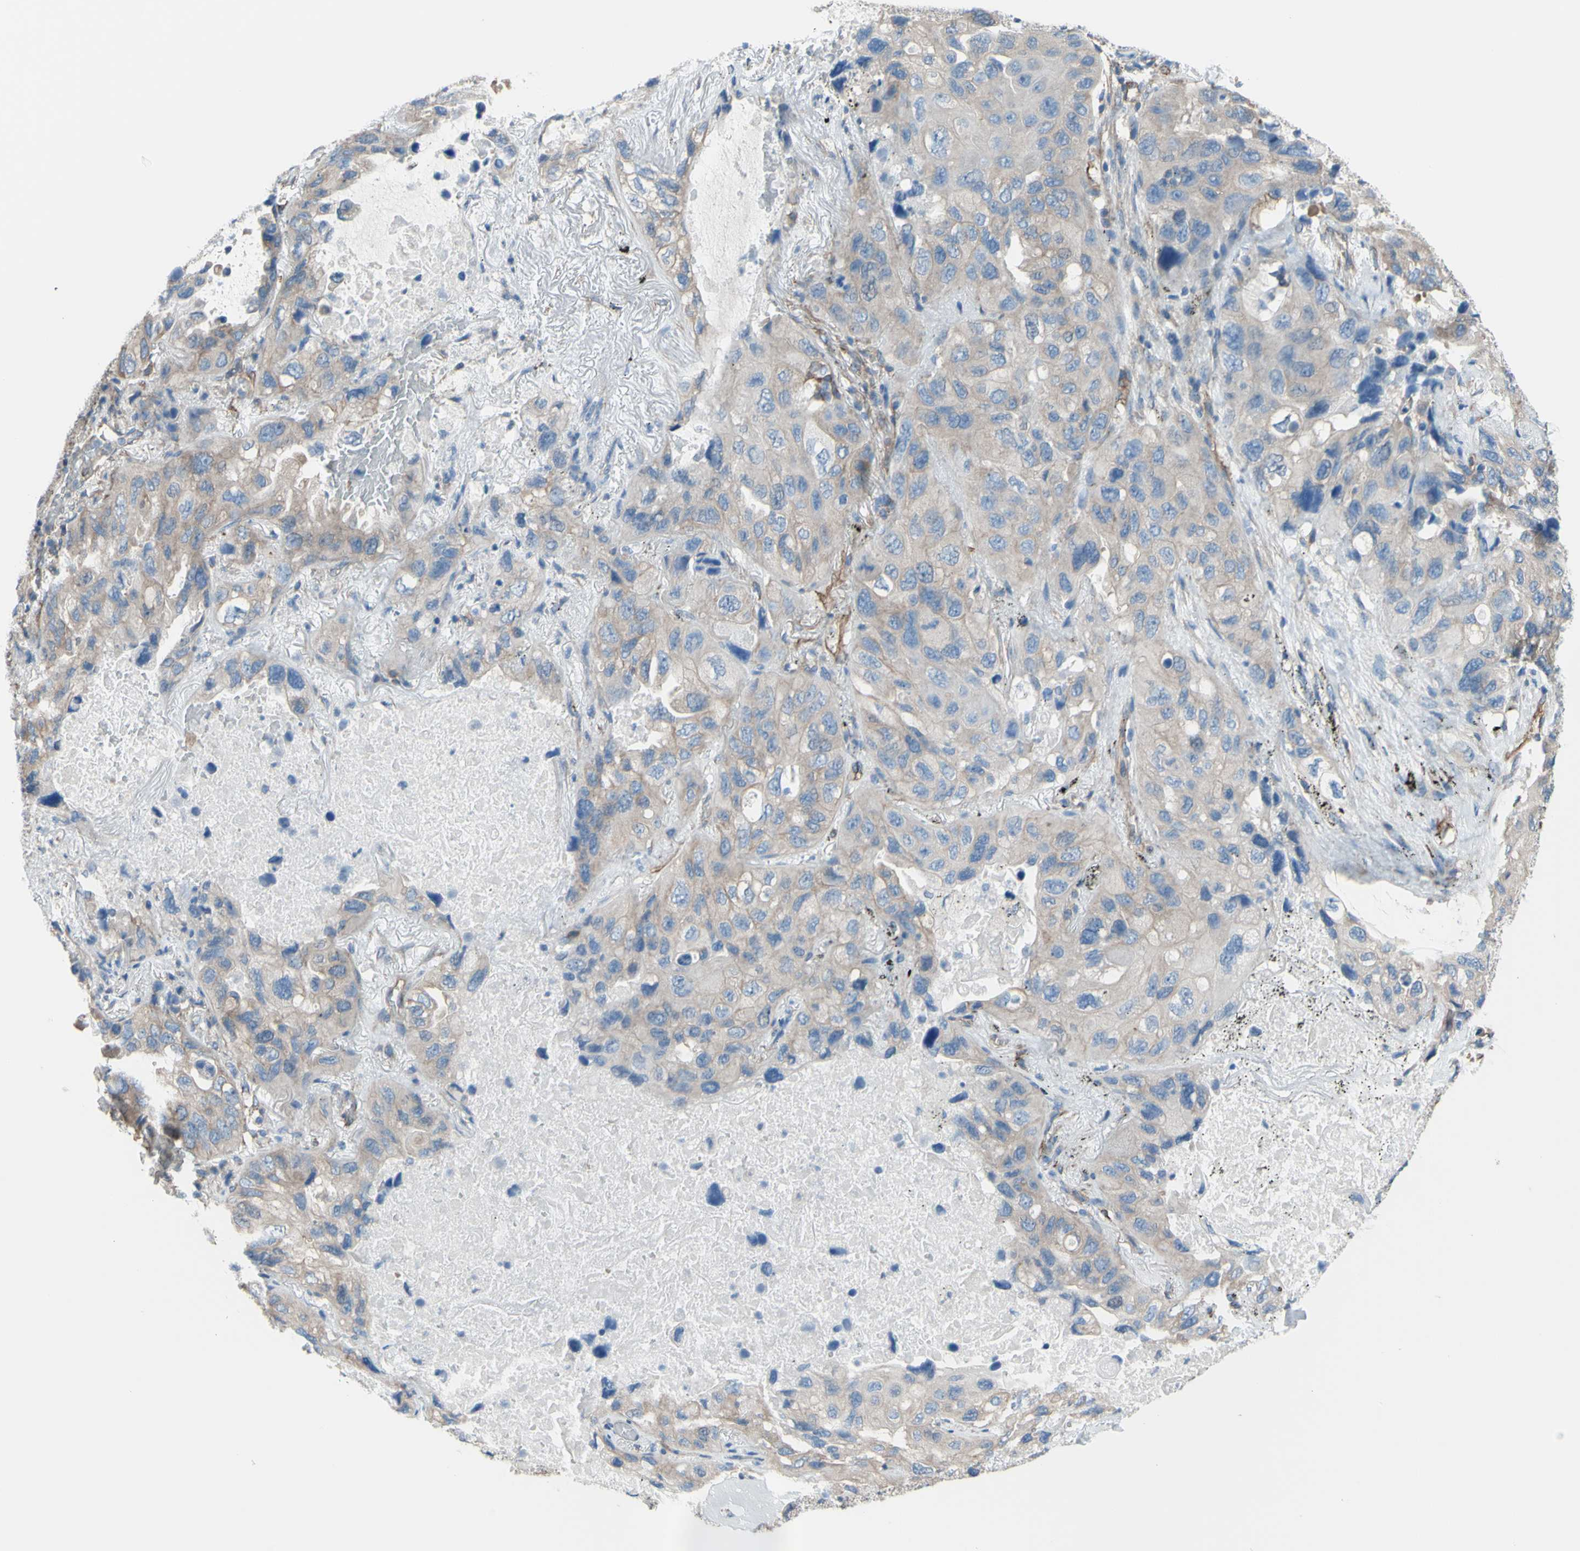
{"staining": {"intensity": "weak", "quantity": ">75%", "location": "cytoplasmic/membranous"}, "tissue": "lung cancer", "cell_type": "Tumor cells", "image_type": "cancer", "snomed": [{"axis": "morphology", "description": "Squamous cell carcinoma, NOS"}, {"axis": "topography", "description": "Lung"}], "caption": "Approximately >75% of tumor cells in lung cancer reveal weak cytoplasmic/membranous protein expression as visualized by brown immunohistochemical staining.", "gene": "ADD1", "patient": {"sex": "female", "age": 73}}